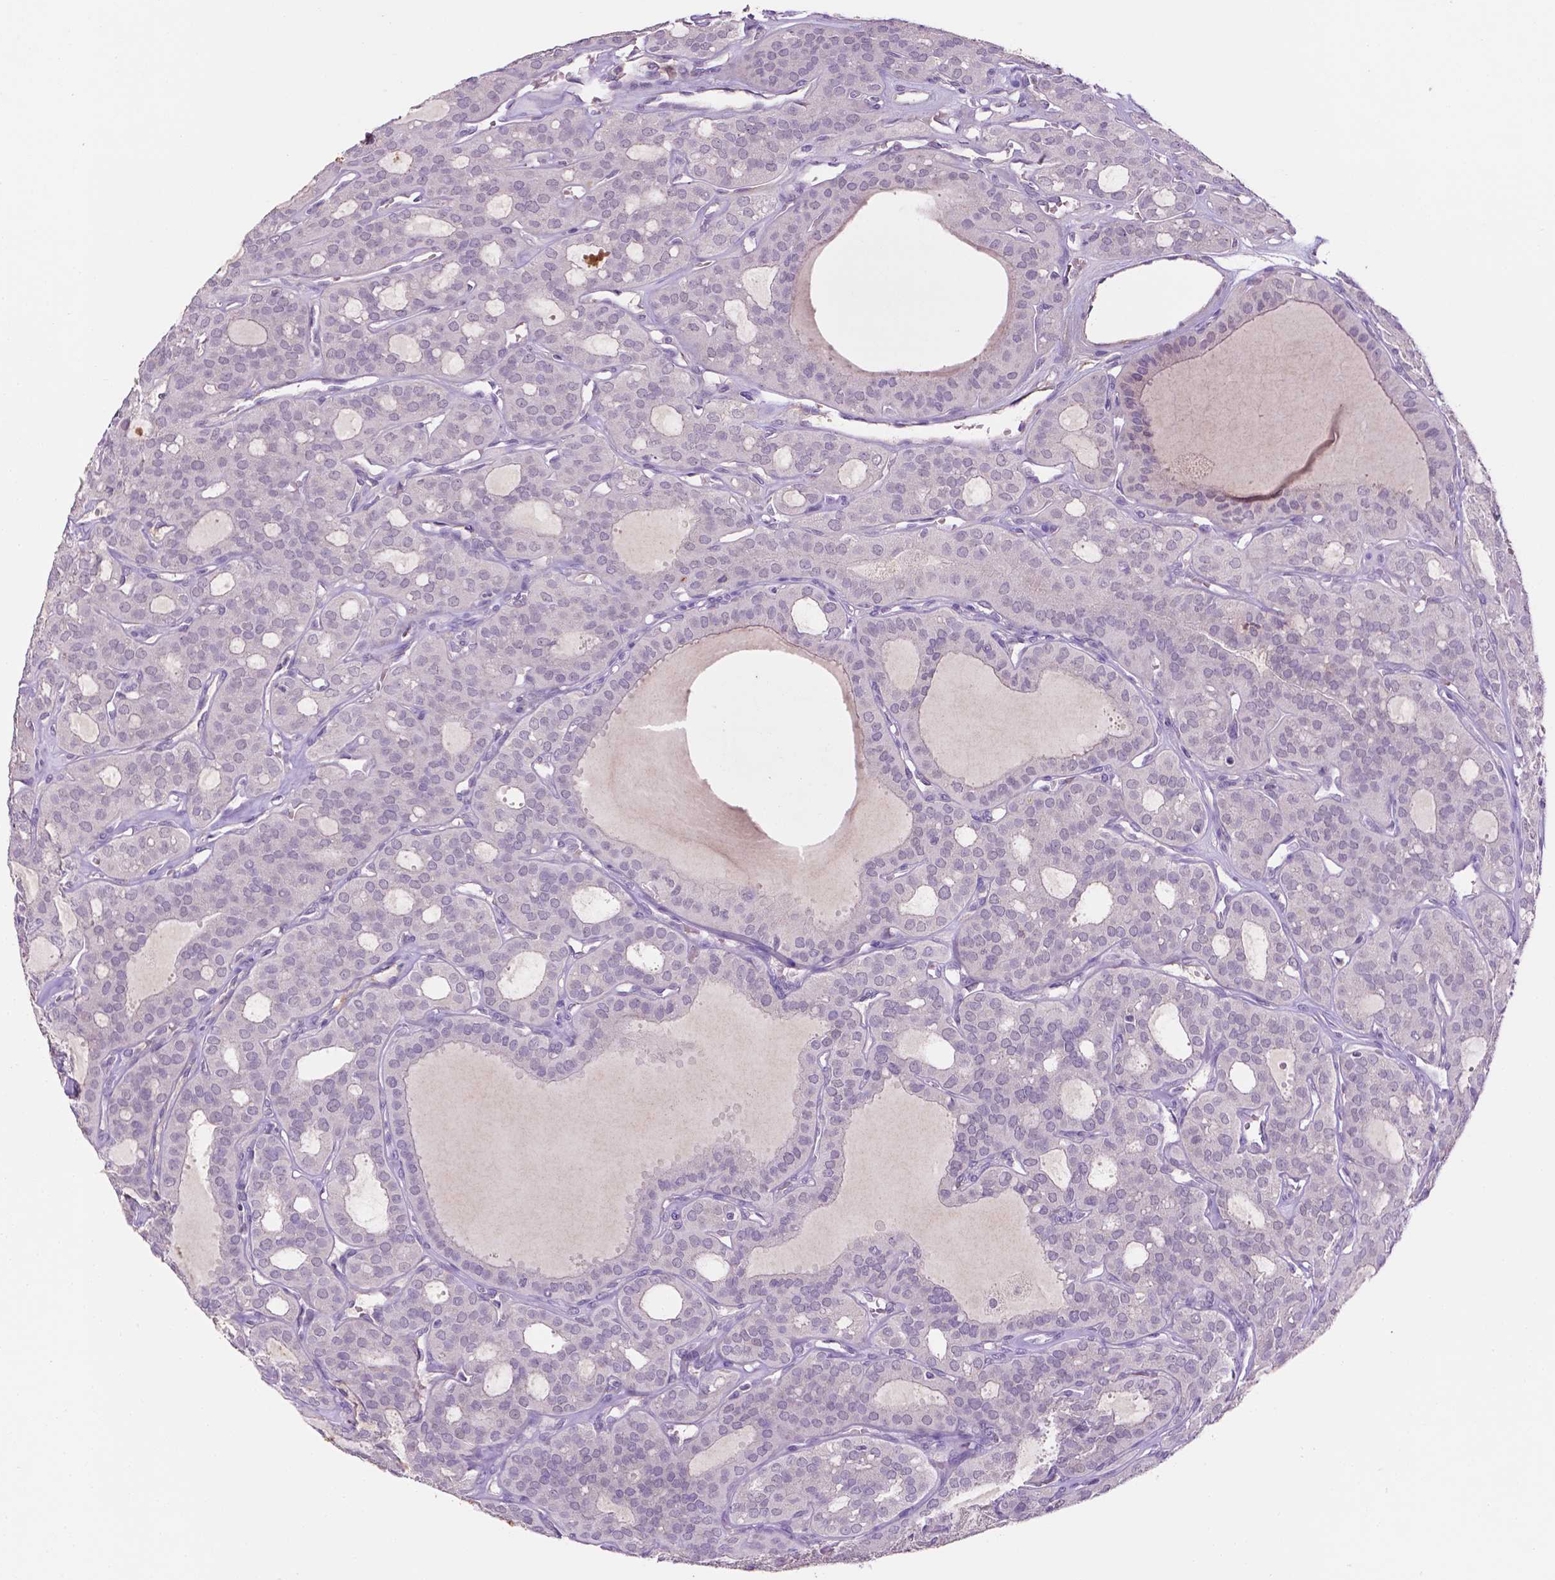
{"staining": {"intensity": "negative", "quantity": "none", "location": "none"}, "tissue": "thyroid cancer", "cell_type": "Tumor cells", "image_type": "cancer", "snomed": [{"axis": "morphology", "description": "Follicular adenoma carcinoma, NOS"}, {"axis": "topography", "description": "Thyroid gland"}], "caption": "The histopathology image shows no staining of tumor cells in thyroid cancer (follicular adenoma carcinoma). (Stains: DAB immunohistochemistry with hematoxylin counter stain, Microscopy: brightfield microscopy at high magnification).", "gene": "FBLN1", "patient": {"sex": "male", "age": 75}}